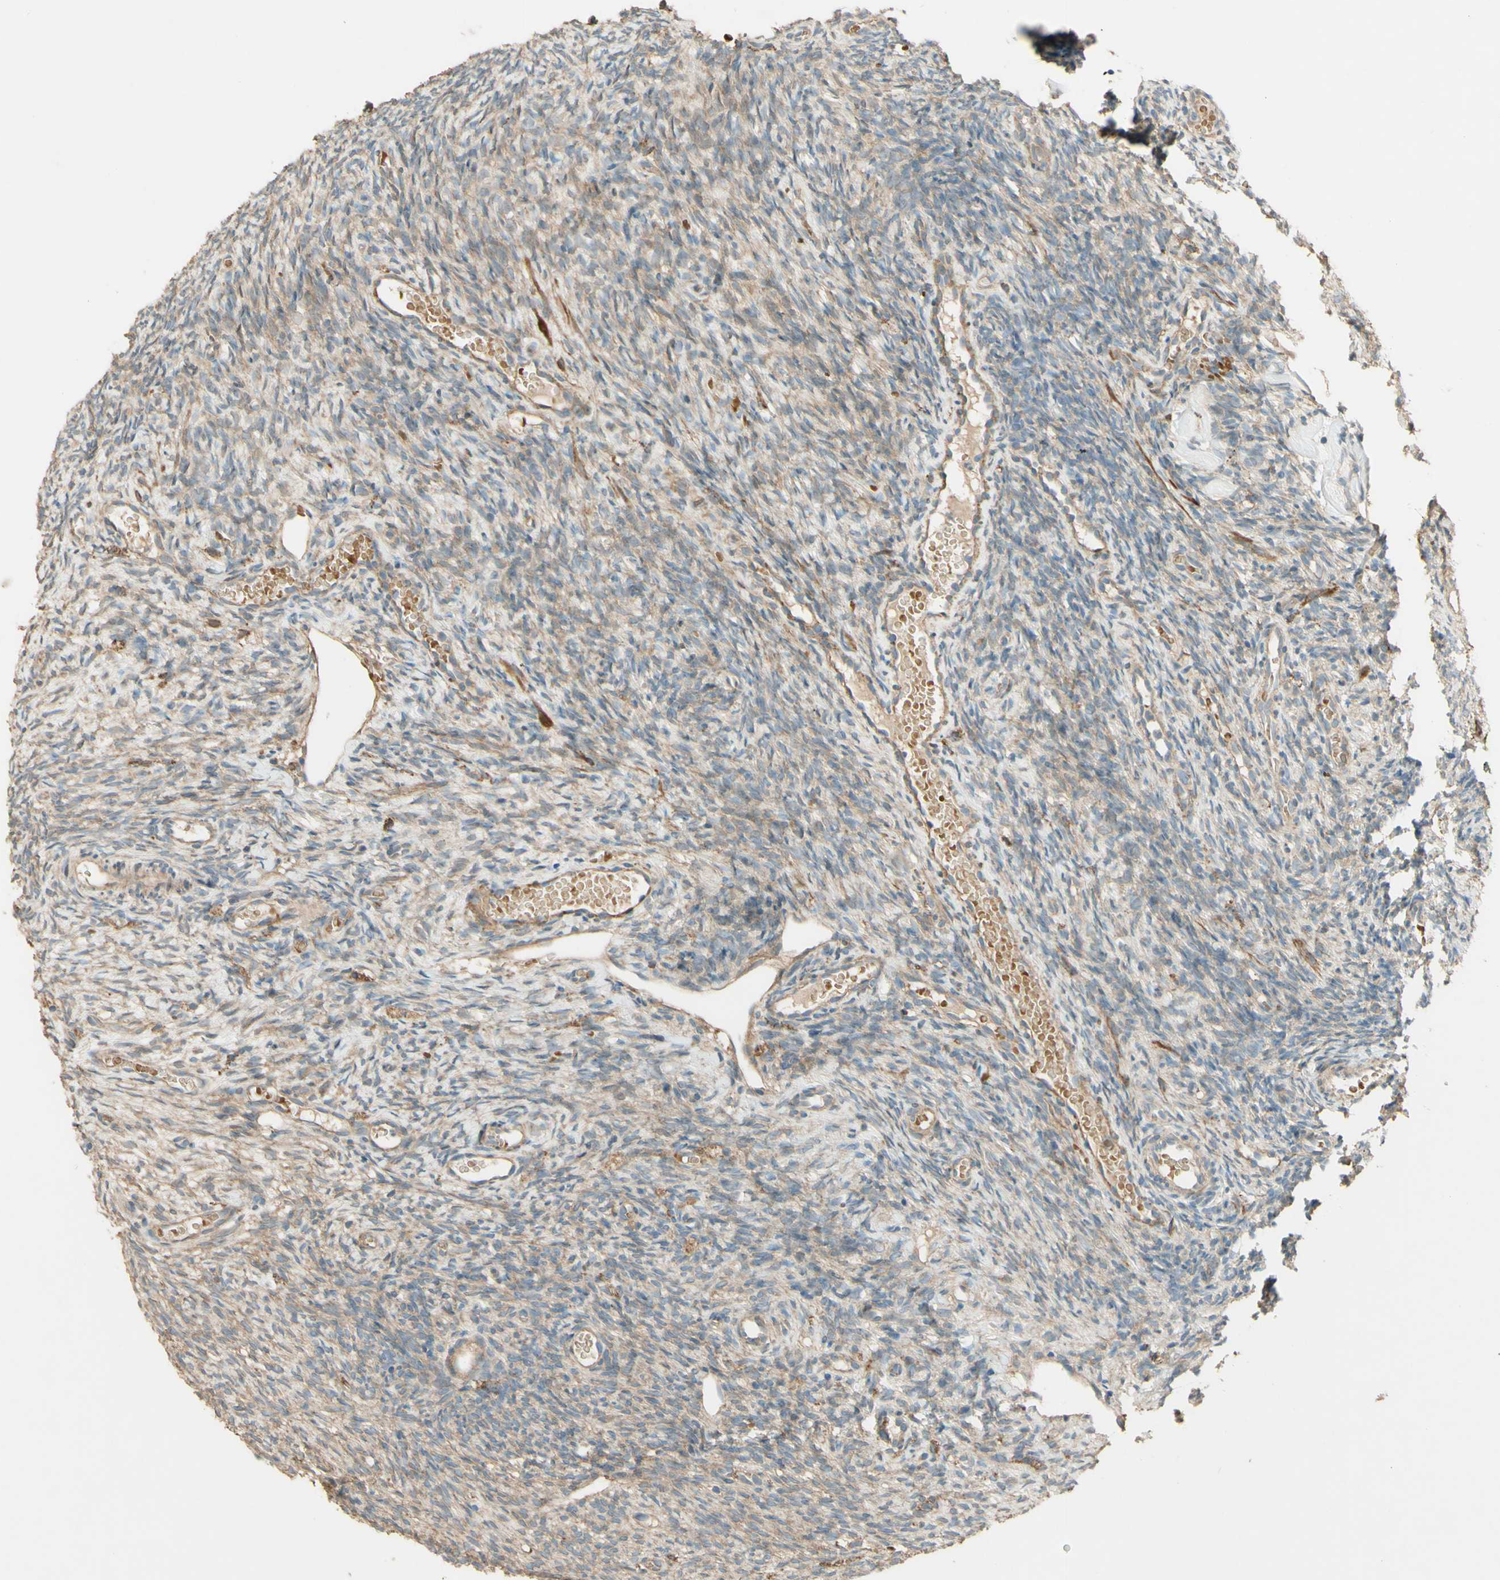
{"staining": {"intensity": "moderate", "quantity": ">75%", "location": "cytoplasmic/membranous"}, "tissue": "ovary", "cell_type": "Ovarian stroma cells", "image_type": "normal", "snomed": [{"axis": "morphology", "description": "Normal tissue, NOS"}, {"axis": "topography", "description": "Ovary"}], "caption": "Human ovary stained for a protein (brown) demonstrates moderate cytoplasmic/membranous positive staining in approximately >75% of ovarian stroma cells.", "gene": "ADAM17", "patient": {"sex": "female", "age": 35}}